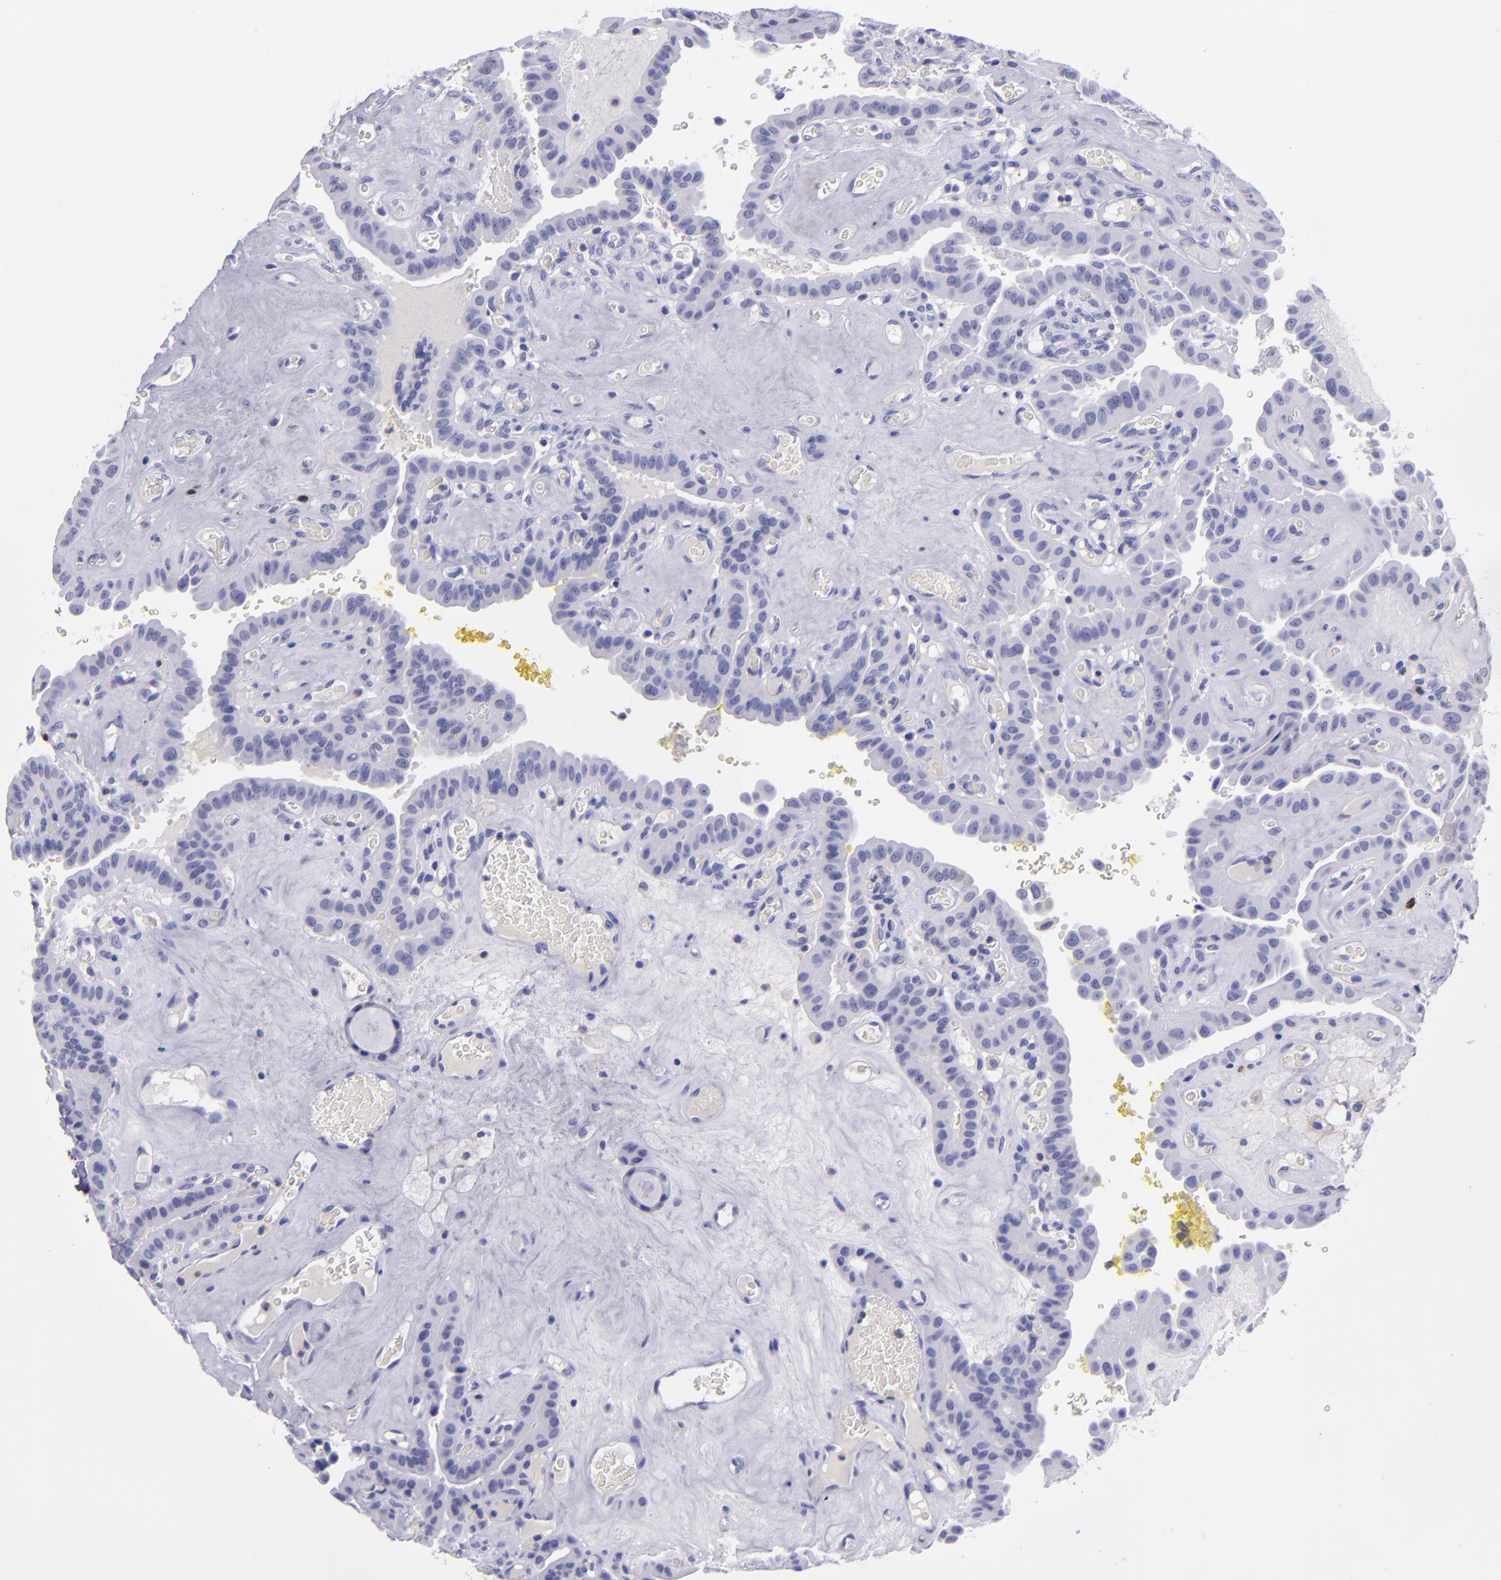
{"staining": {"intensity": "negative", "quantity": "none", "location": "none"}, "tissue": "thyroid cancer", "cell_type": "Tumor cells", "image_type": "cancer", "snomed": [{"axis": "morphology", "description": "Papillary adenocarcinoma, NOS"}, {"axis": "topography", "description": "Thyroid gland"}], "caption": "Immunohistochemistry image of human thyroid cancer stained for a protein (brown), which shows no expression in tumor cells. The staining was performed using DAB to visualize the protein expression in brown, while the nuclei were stained in blue with hematoxylin (Magnification: 20x).", "gene": "CD37", "patient": {"sex": "male", "age": 87}}